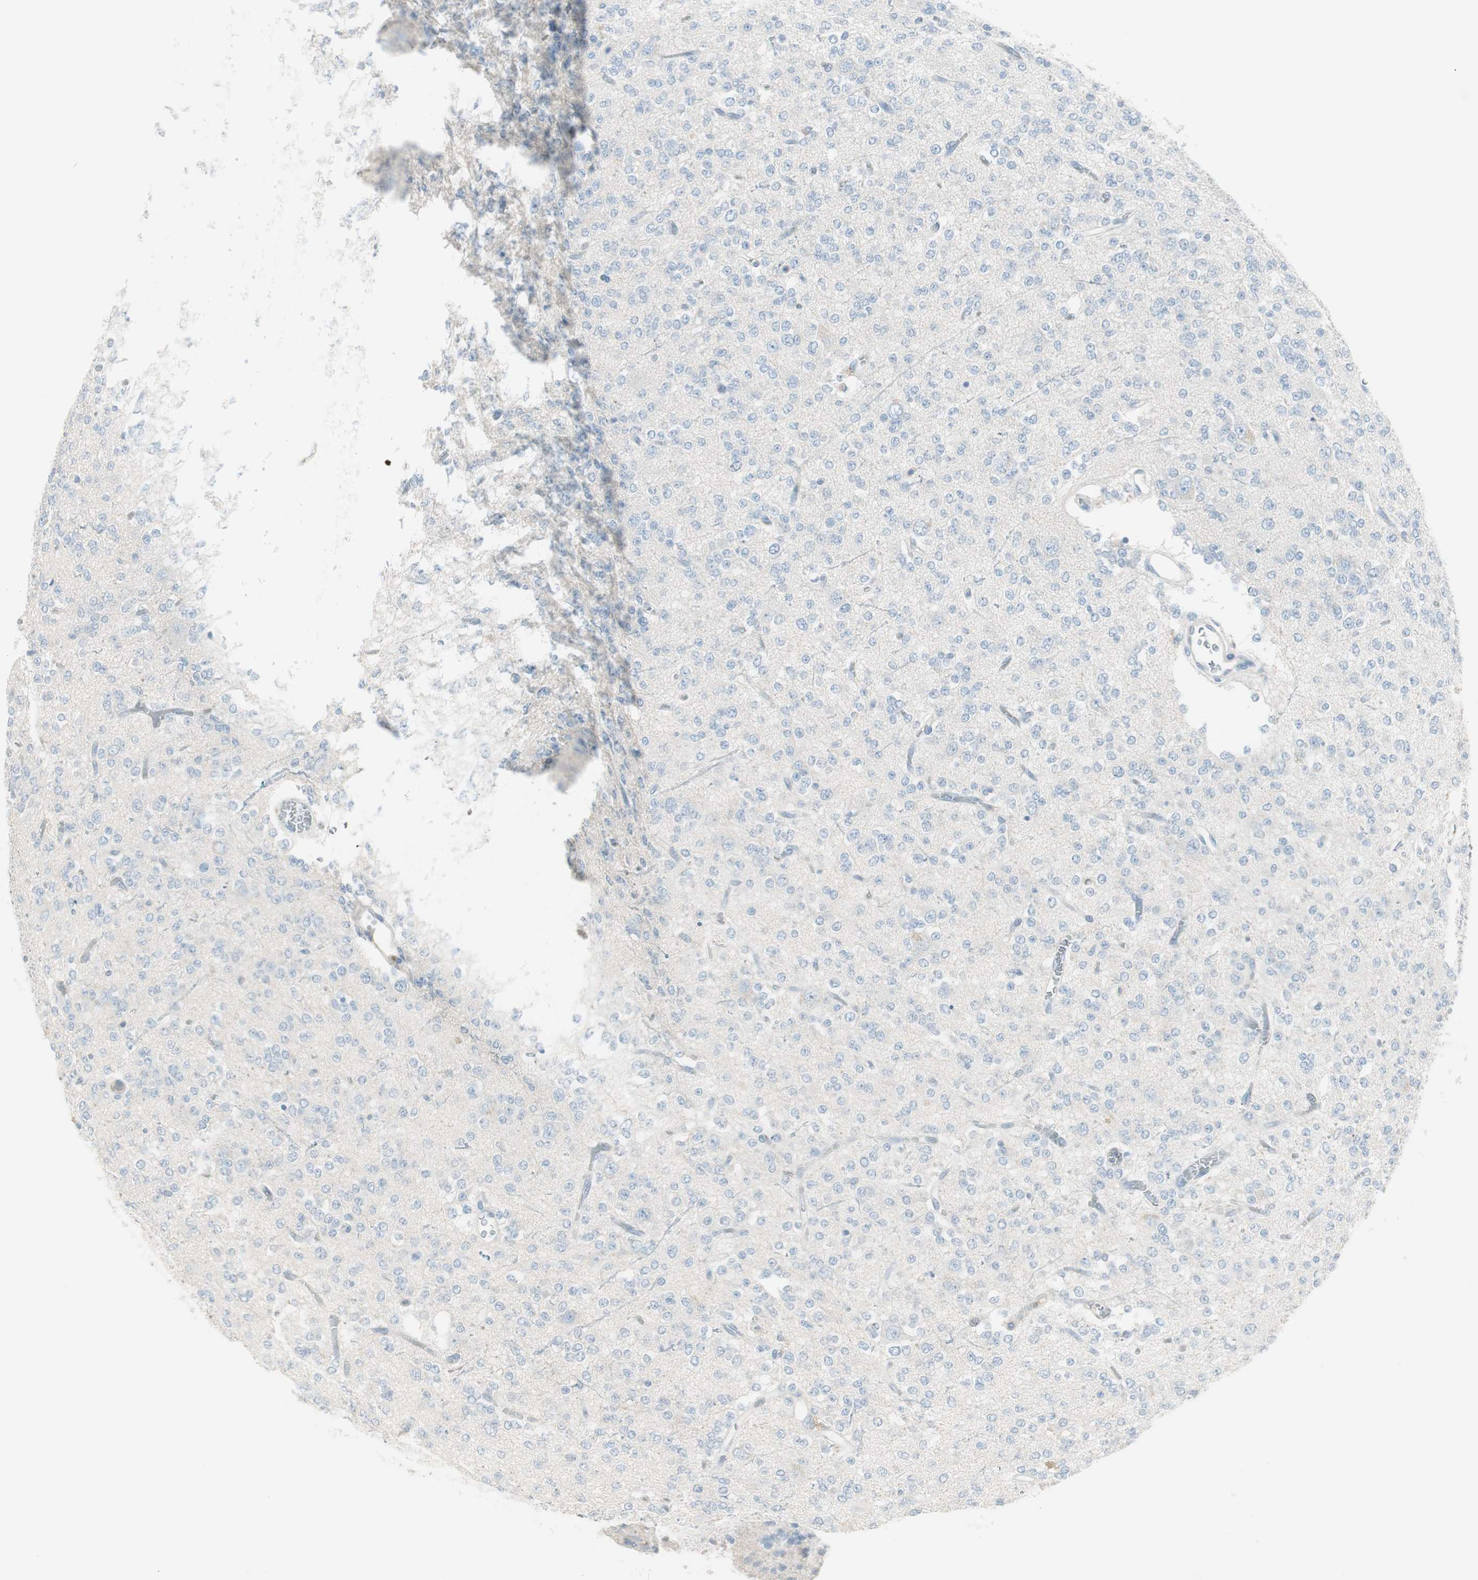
{"staining": {"intensity": "negative", "quantity": "none", "location": "none"}, "tissue": "glioma", "cell_type": "Tumor cells", "image_type": "cancer", "snomed": [{"axis": "morphology", "description": "Glioma, malignant, Low grade"}, {"axis": "topography", "description": "Brain"}], "caption": "Low-grade glioma (malignant) was stained to show a protein in brown. There is no significant staining in tumor cells.", "gene": "ITLN2", "patient": {"sex": "male", "age": 38}}